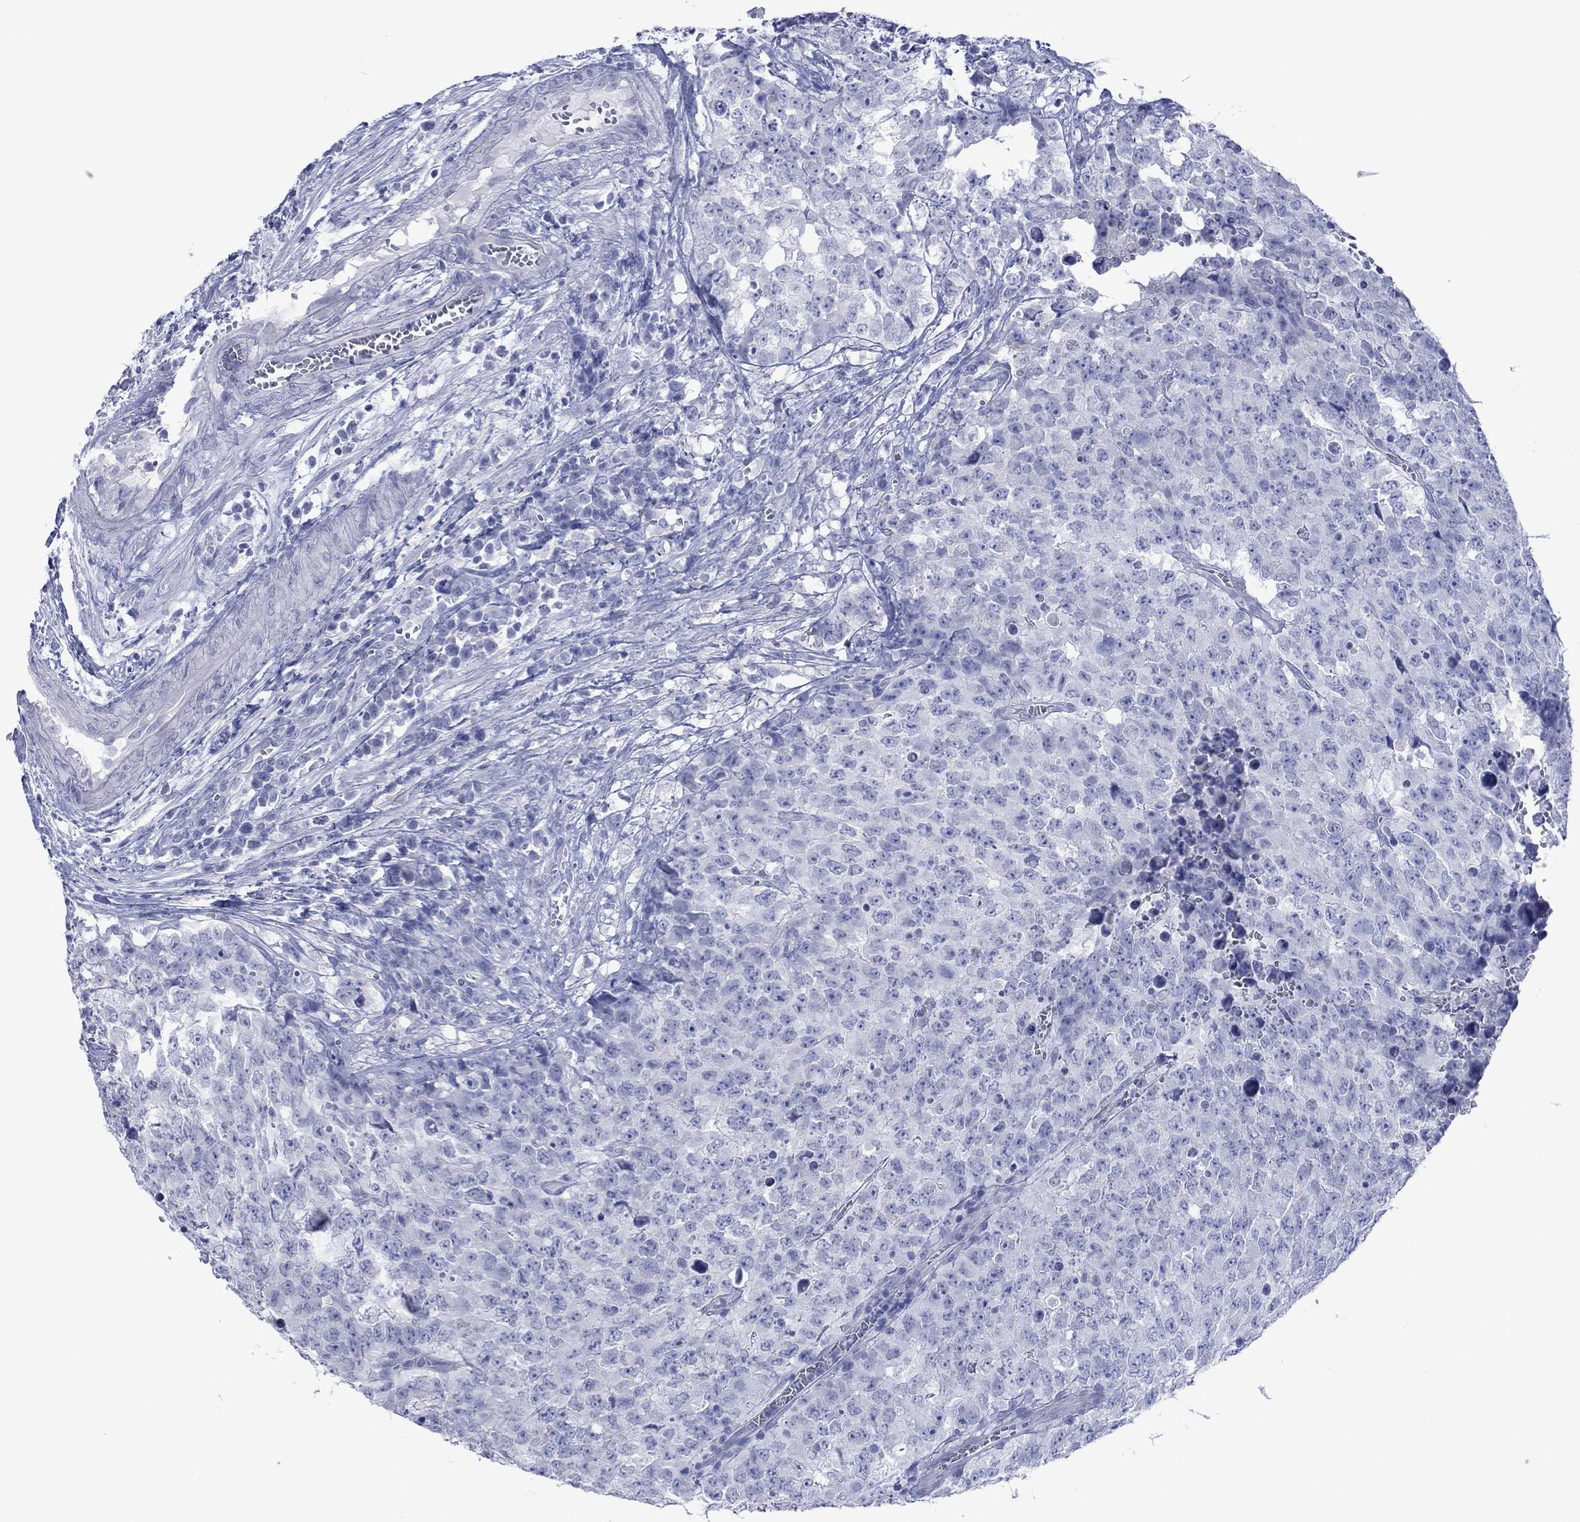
{"staining": {"intensity": "negative", "quantity": "none", "location": "none"}, "tissue": "testis cancer", "cell_type": "Tumor cells", "image_type": "cancer", "snomed": [{"axis": "morphology", "description": "Carcinoma, Embryonal, NOS"}, {"axis": "topography", "description": "Testis"}], "caption": "A high-resolution histopathology image shows IHC staining of embryonal carcinoma (testis), which demonstrates no significant expression in tumor cells. (Stains: DAB IHC with hematoxylin counter stain, Microscopy: brightfield microscopy at high magnification).", "gene": "MLANA", "patient": {"sex": "male", "age": 23}}